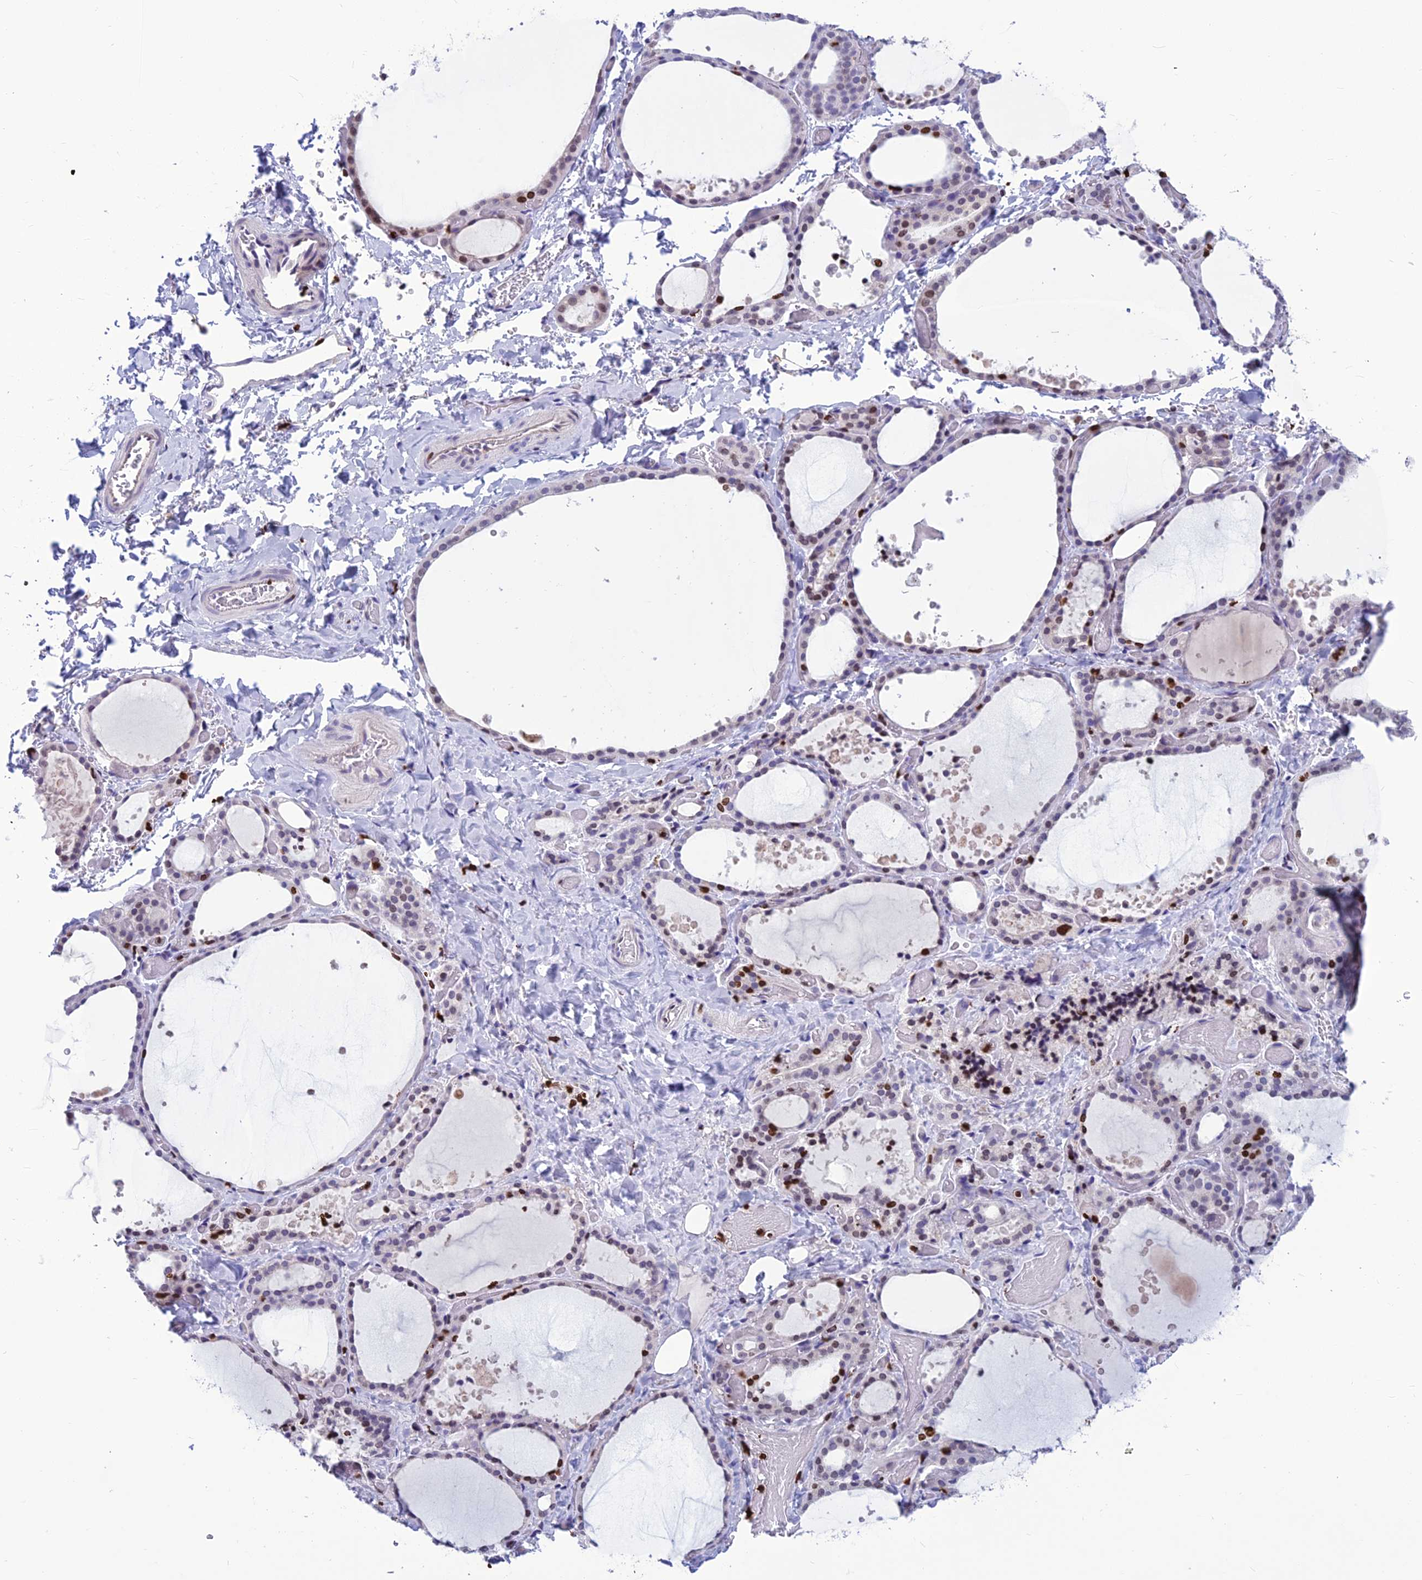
{"staining": {"intensity": "strong", "quantity": "25%-75%", "location": "nuclear"}, "tissue": "thyroid gland", "cell_type": "Glandular cells", "image_type": "normal", "snomed": [{"axis": "morphology", "description": "Normal tissue, NOS"}, {"axis": "topography", "description": "Thyroid gland"}], "caption": "Protein analysis of unremarkable thyroid gland exhibits strong nuclear staining in about 25%-75% of glandular cells. The staining was performed using DAB, with brown indicating positive protein expression. Nuclei are stained blue with hematoxylin.", "gene": "AKAP17A", "patient": {"sex": "female", "age": 44}}